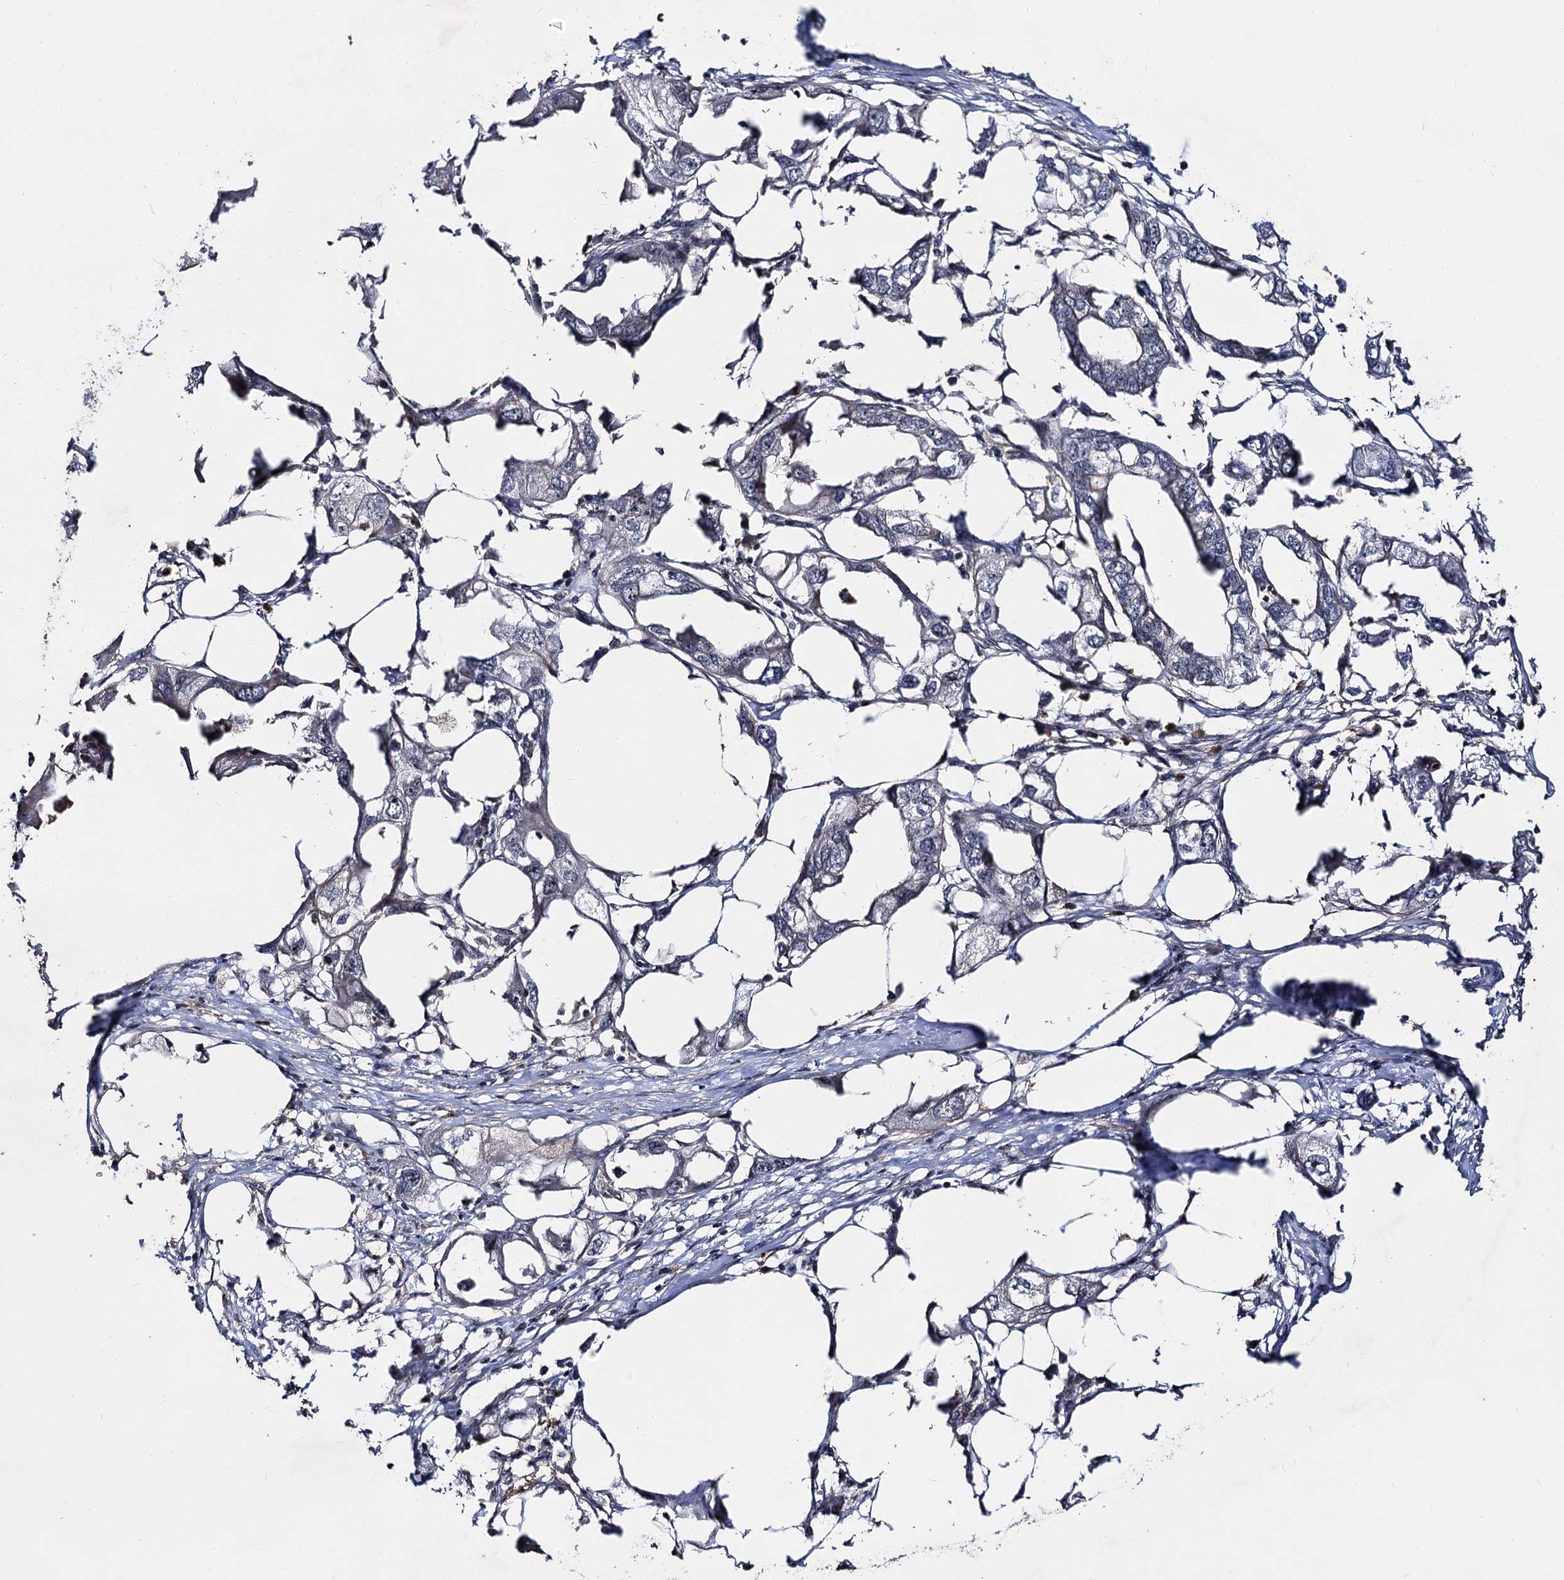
{"staining": {"intensity": "negative", "quantity": "none", "location": "none"}, "tissue": "endometrial cancer", "cell_type": "Tumor cells", "image_type": "cancer", "snomed": [{"axis": "morphology", "description": "Adenocarcinoma, NOS"}, {"axis": "morphology", "description": "Adenocarcinoma, metastatic, NOS"}, {"axis": "topography", "description": "Adipose tissue"}, {"axis": "topography", "description": "Endometrium"}], "caption": "Tumor cells are negative for protein expression in human endometrial cancer (adenocarcinoma).", "gene": "SUPT20H", "patient": {"sex": "female", "age": 67}}